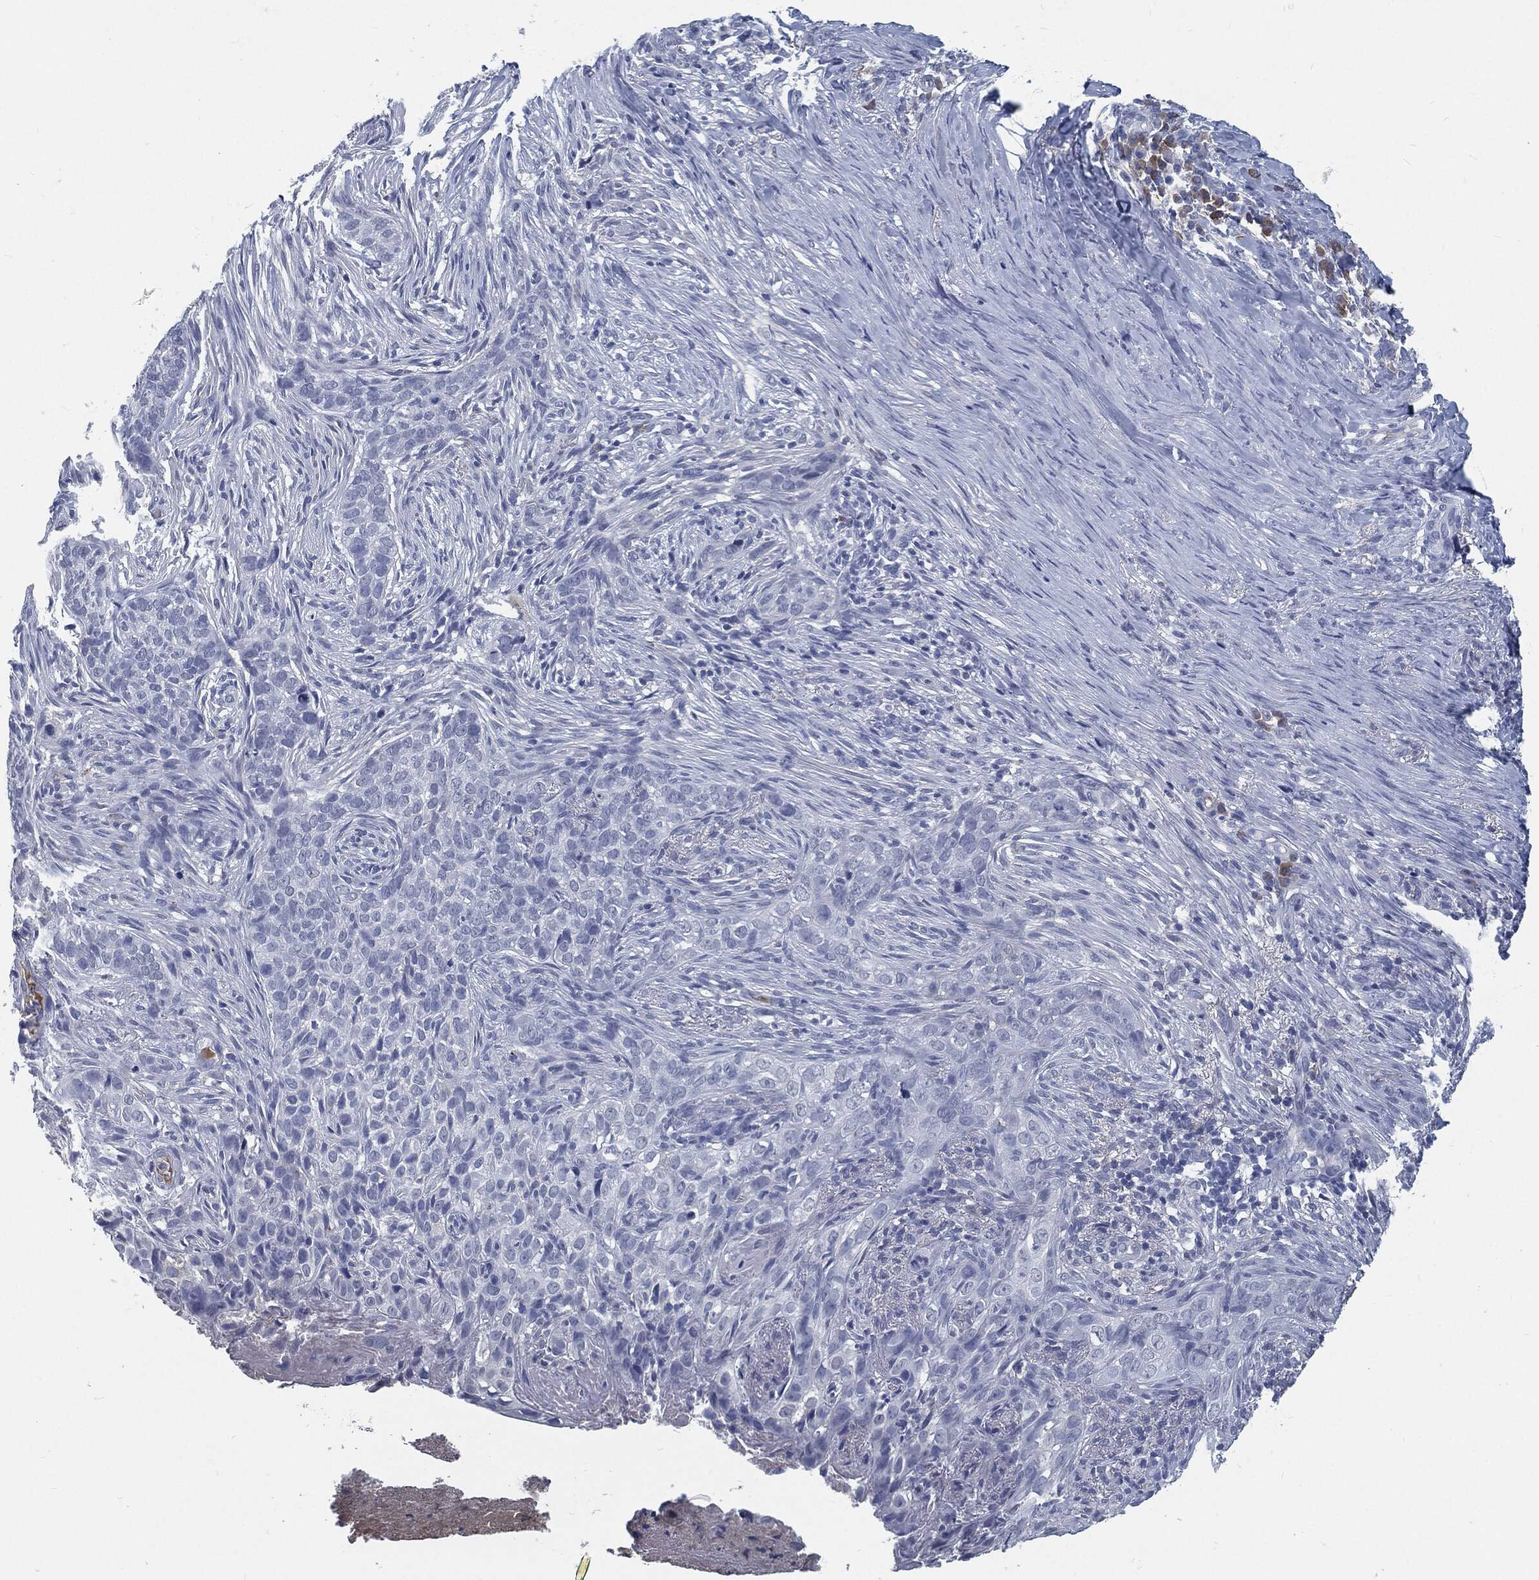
{"staining": {"intensity": "negative", "quantity": "none", "location": "none"}, "tissue": "skin cancer", "cell_type": "Tumor cells", "image_type": "cancer", "snomed": [{"axis": "morphology", "description": "Squamous cell carcinoma, NOS"}, {"axis": "topography", "description": "Skin"}], "caption": "This is a photomicrograph of immunohistochemistry staining of squamous cell carcinoma (skin), which shows no staining in tumor cells.", "gene": "MST1", "patient": {"sex": "male", "age": 88}}